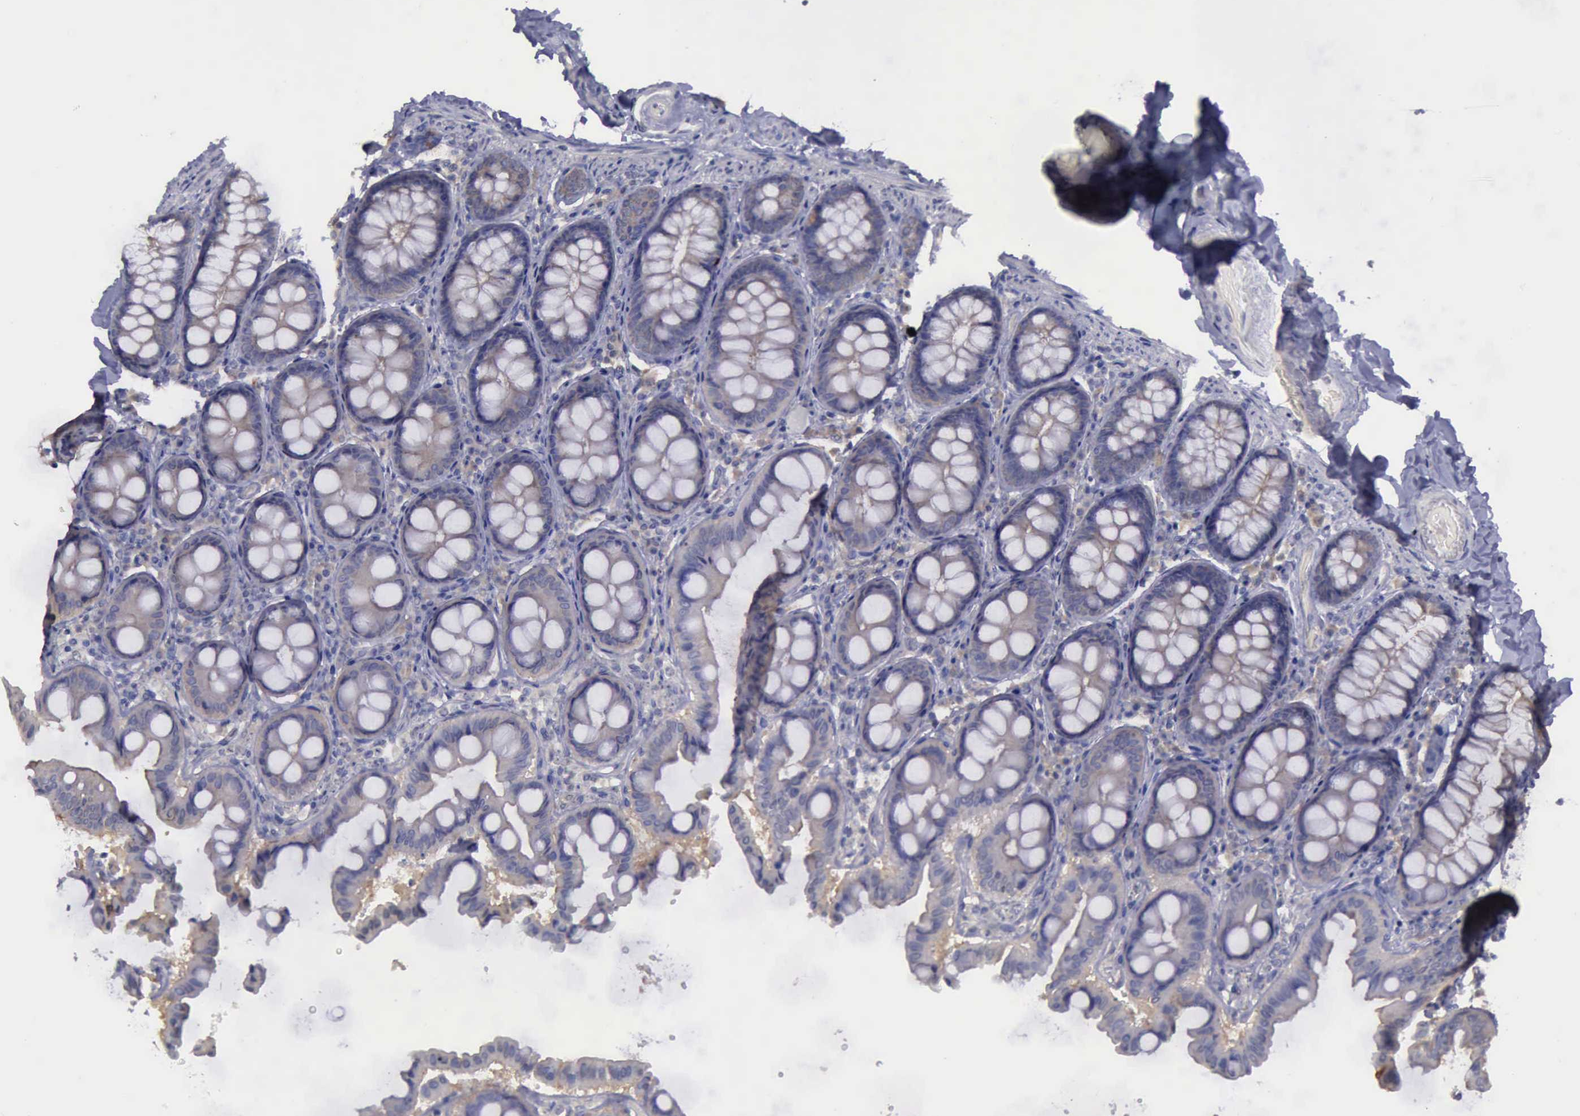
{"staining": {"intensity": "negative", "quantity": "none", "location": "none"}, "tissue": "colon", "cell_type": "Endothelial cells", "image_type": "normal", "snomed": [{"axis": "morphology", "description": "Normal tissue, NOS"}, {"axis": "topography", "description": "Colon"}], "caption": "IHC of normal colon reveals no expression in endothelial cells.", "gene": "PHKA1", "patient": {"sex": "female", "age": 61}}